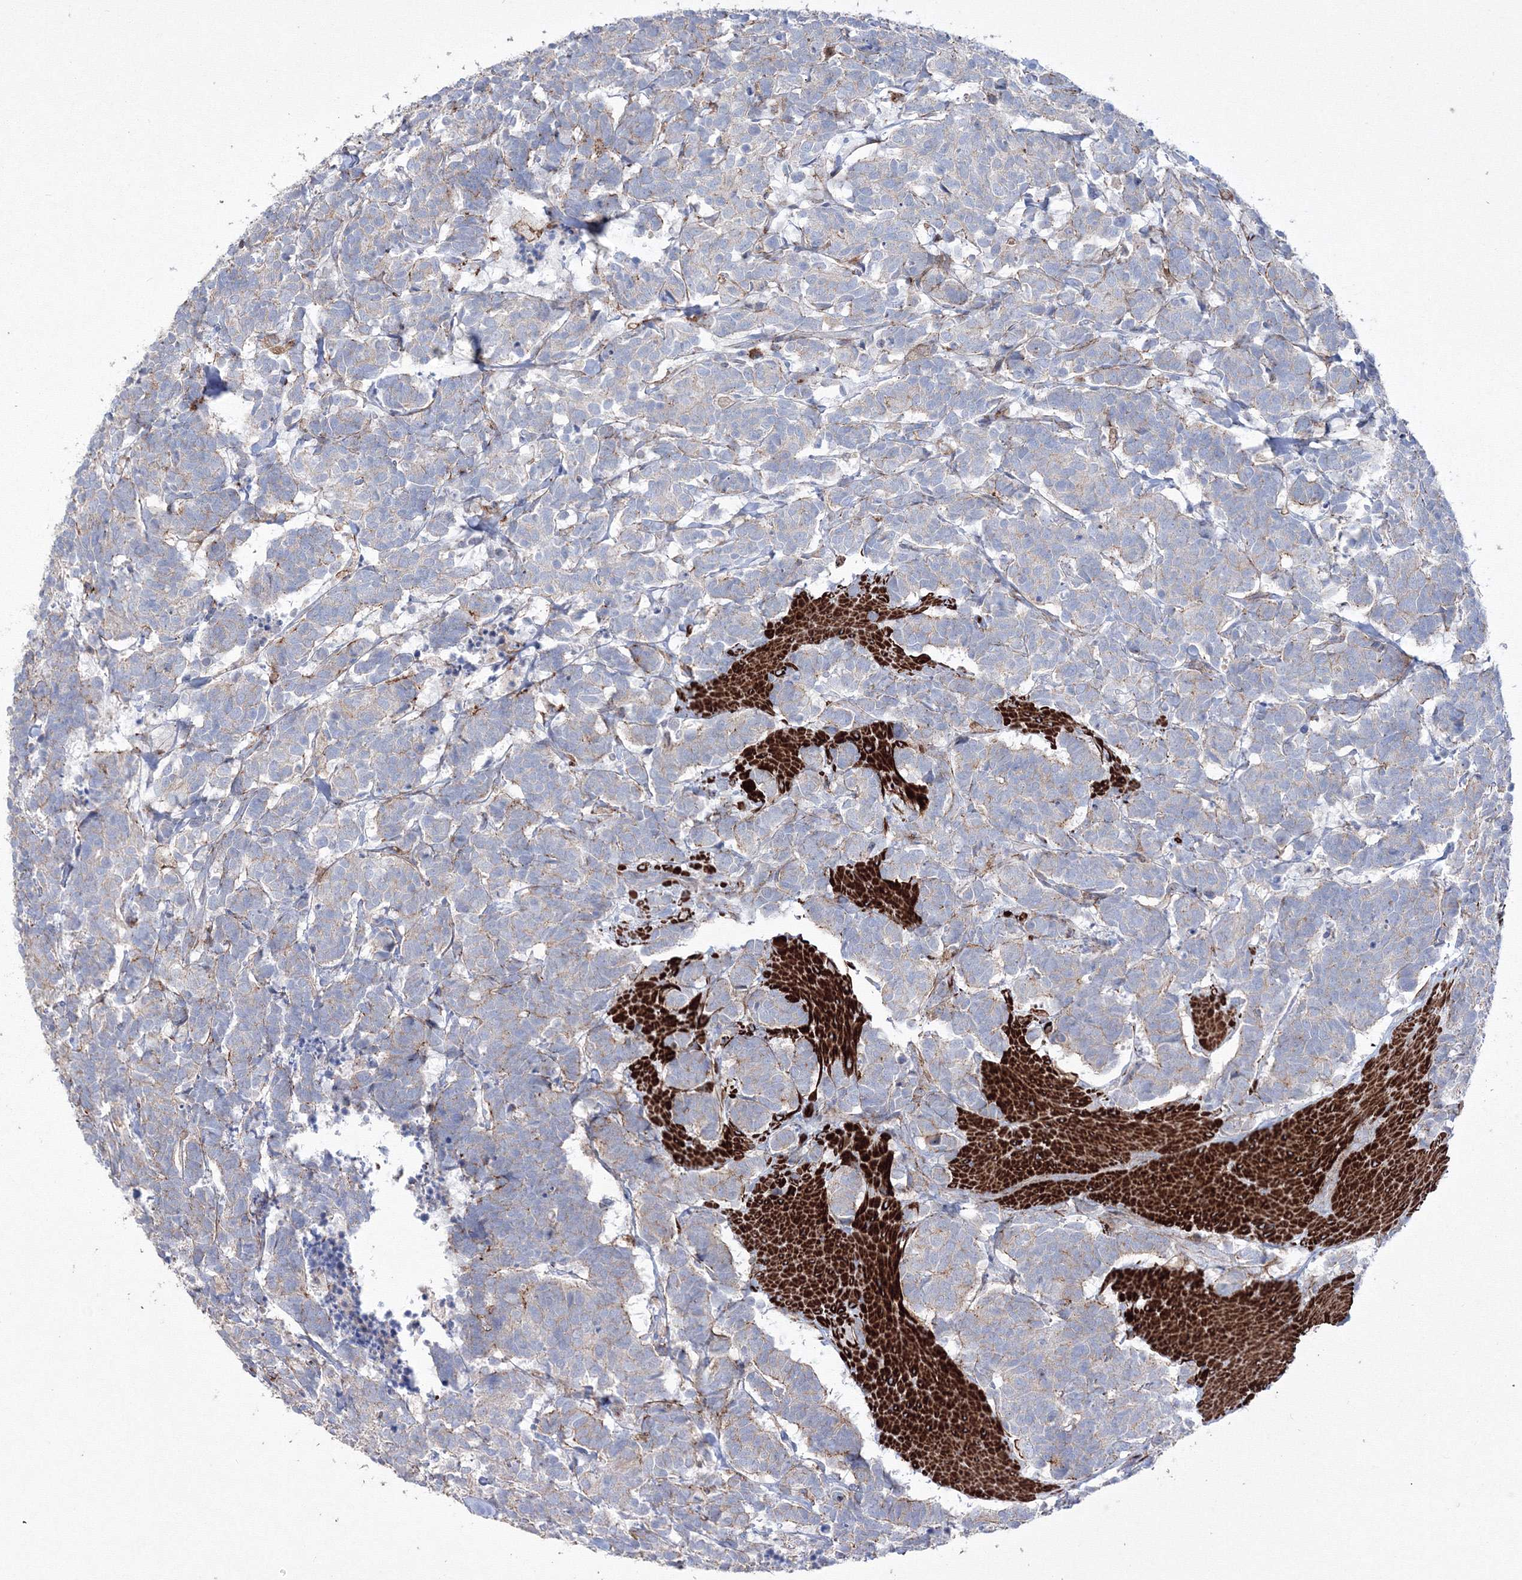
{"staining": {"intensity": "negative", "quantity": "none", "location": "none"}, "tissue": "carcinoid", "cell_type": "Tumor cells", "image_type": "cancer", "snomed": [{"axis": "morphology", "description": "Carcinoma, NOS"}, {"axis": "morphology", "description": "Carcinoid, malignant, NOS"}, {"axis": "topography", "description": "Urinary bladder"}], "caption": "IHC photomicrograph of human carcinoid stained for a protein (brown), which displays no positivity in tumor cells.", "gene": "GPR82", "patient": {"sex": "male", "age": 57}}